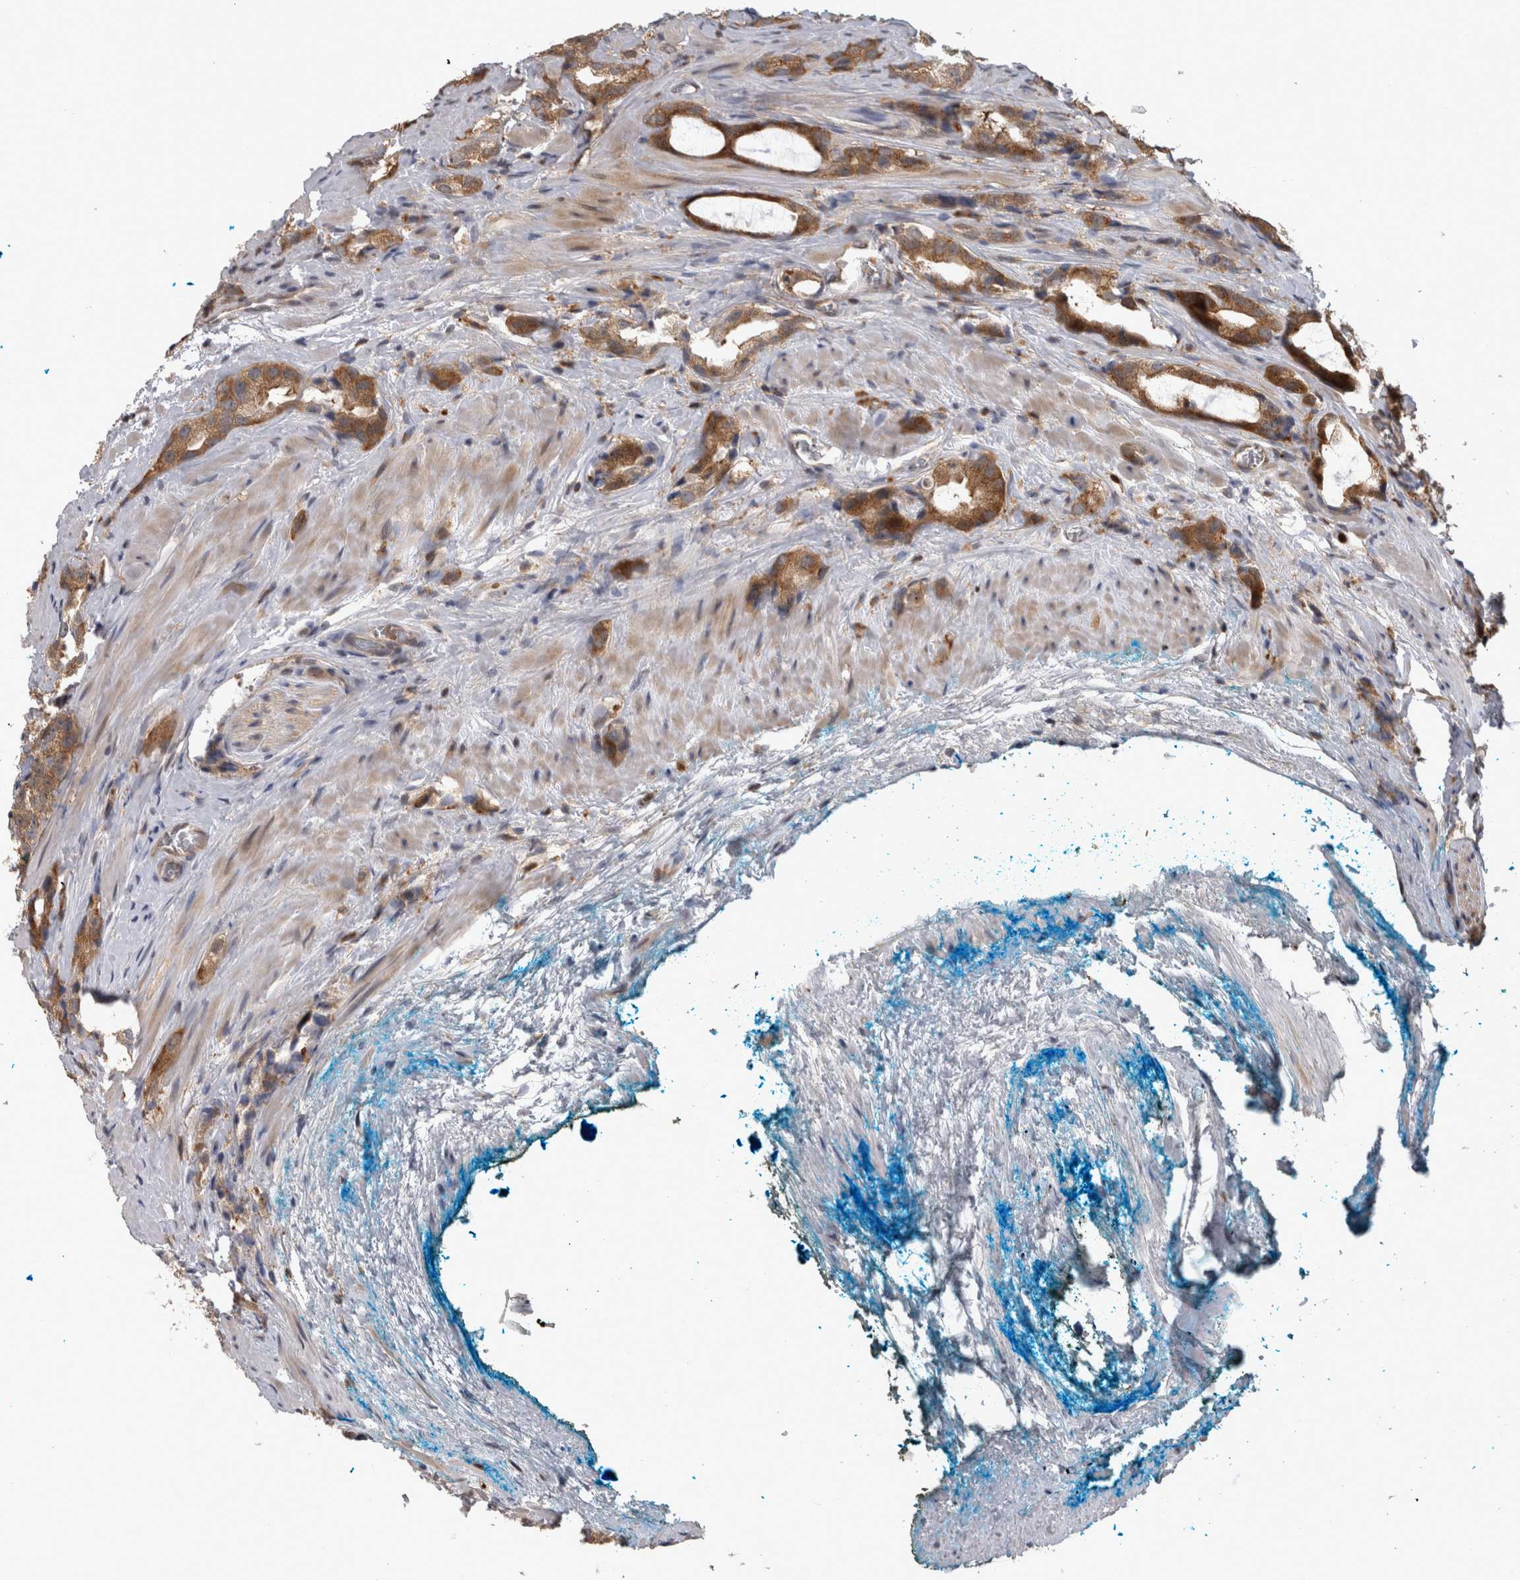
{"staining": {"intensity": "moderate", "quantity": ">75%", "location": "cytoplasmic/membranous"}, "tissue": "prostate cancer", "cell_type": "Tumor cells", "image_type": "cancer", "snomed": [{"axis": "morphology", "description": "Adenocarcinoma, High grade"}, {"axis": "topography", "description": "Prostate"}], "caption": "DAB immunohistochemical staining of human prostate cancer displays moderate cytoplasmic/membranous protein staining in about >75% of tumor cells.", "gene": "USH1G", "patient": {"sex": "male", "age": 63}}